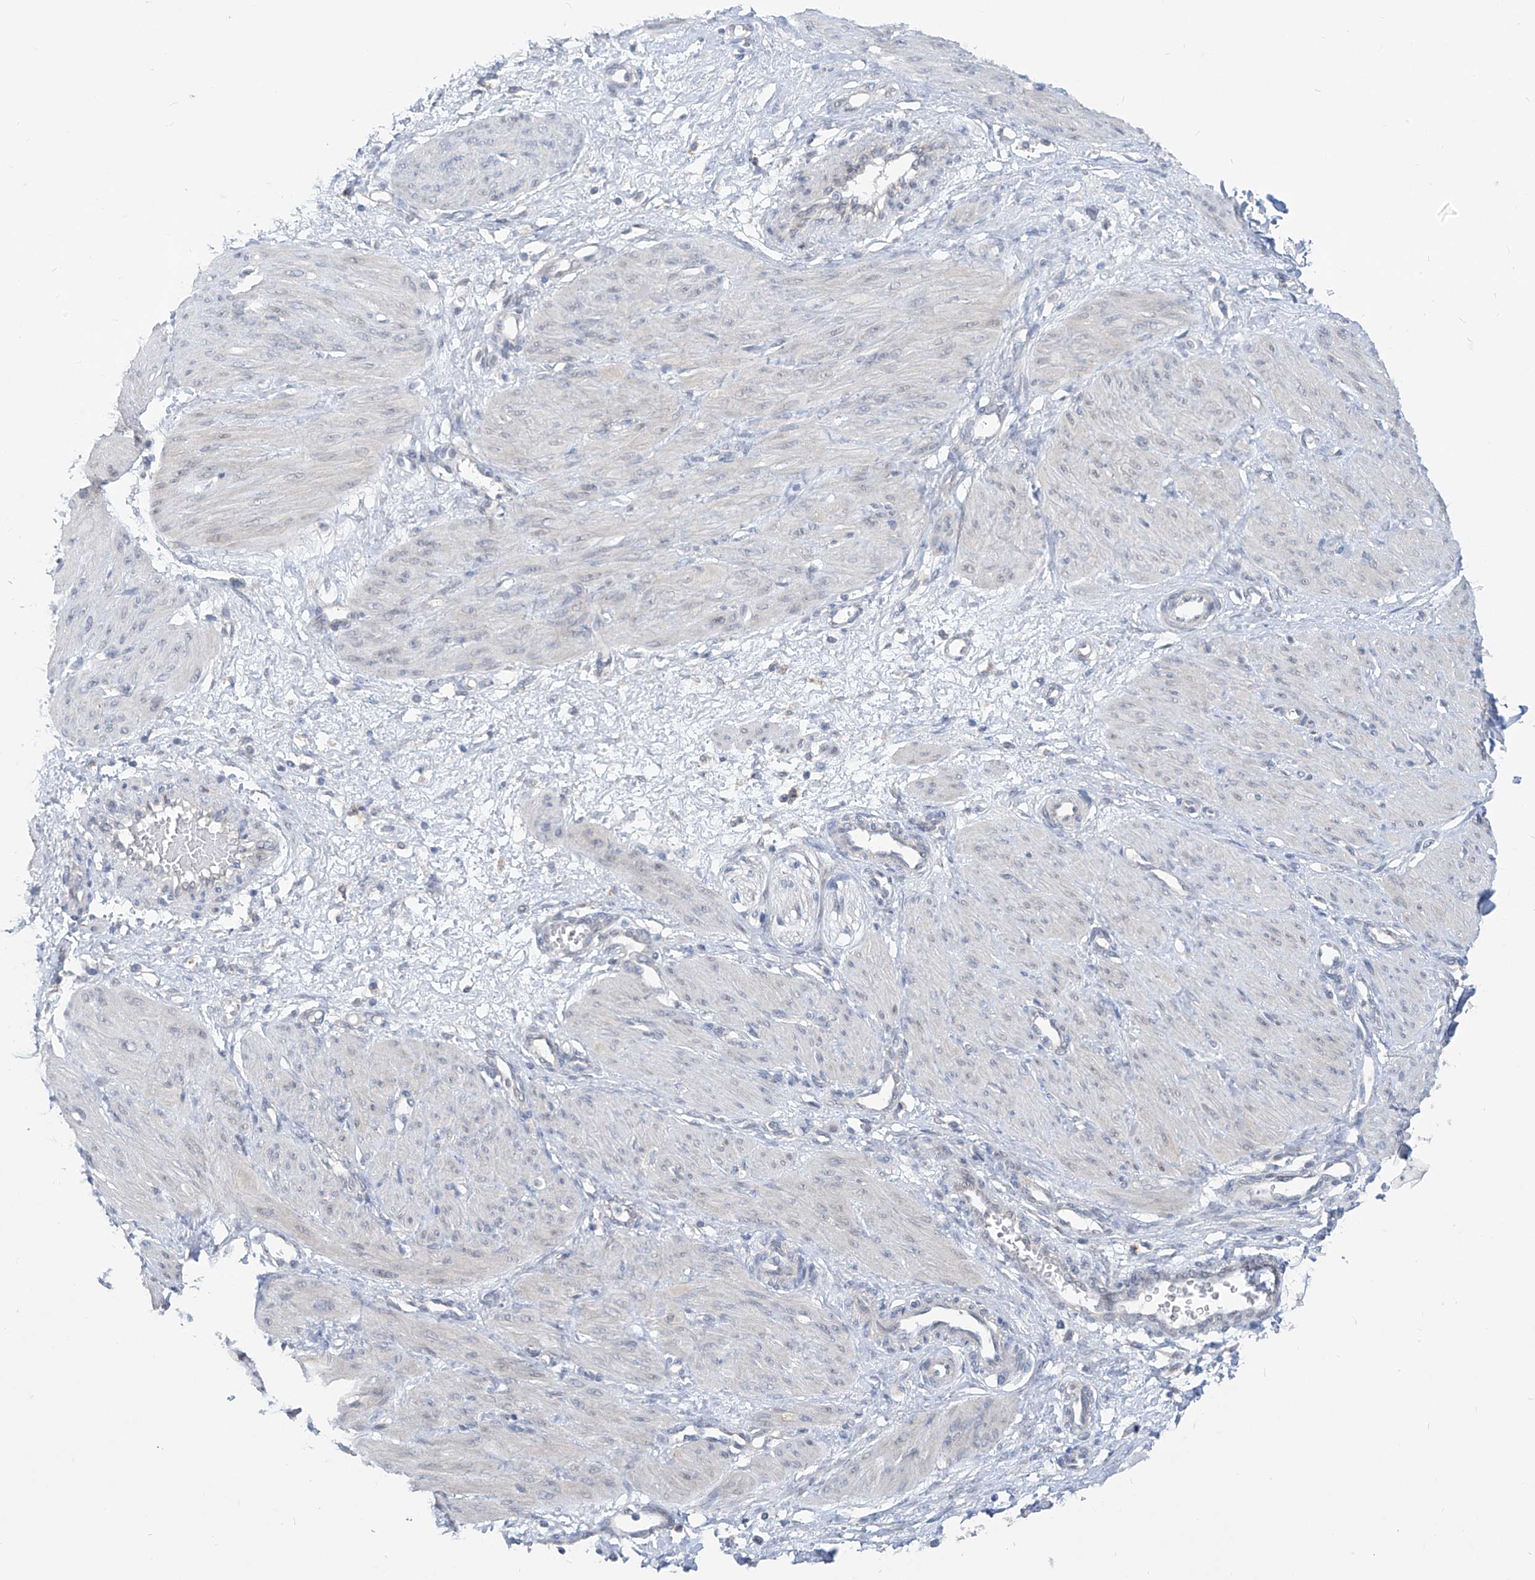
{"staining": {"intensity": "negative", "quantity": "none", "location": "none"}, "tissue": "smooth muscle", "cell_type": "Smooth muscle cells", "image_type": "normal", "snomed": [{"axis": "morphology", "description": "Normal tissue, NOS"}, {"axis": "topography", "description": "Endometrium"}], "caption": "IHC photomicrograph of benign smooth muscle: human smooth muscle stained with DAB shows no significant protein positivity in smooth muscle cells. (DAB IHC visualized using brightfield microscopy, high magnification).", "gene": "KRTAP25", "patient": {"sex": "female", "age": 33}}